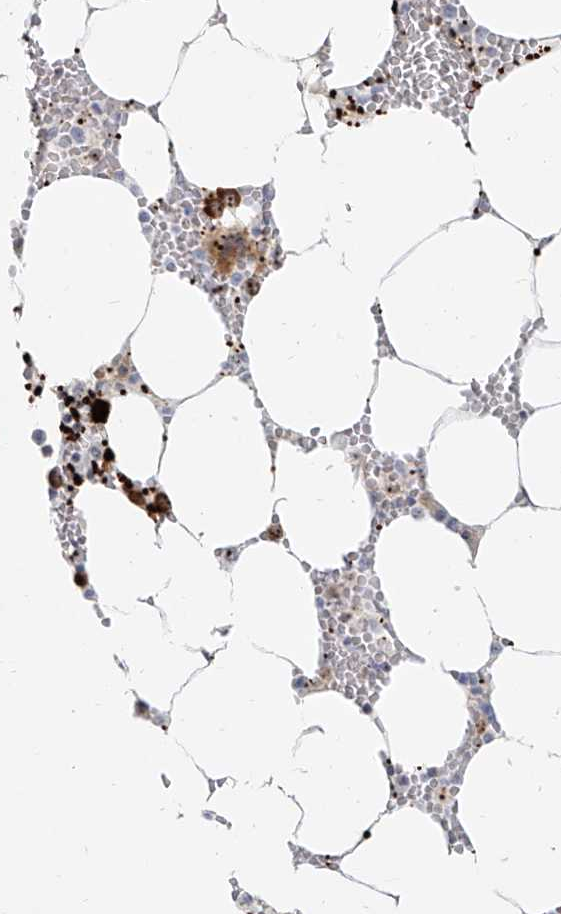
{"staining": {"intensity": "moderate", "quantity": "25%-75%", "location": "cytoplasmic/membranous"}, "tissue": "bone marrow", "cell_type": "Hematopoietic cells", "image_type": "normal", "snomed": [{"axis": "morphology", "description": "Normal tissue, NOS"}, {"axis": "topography", "description": "Bone marrow"}], "caption": "An image of human bone marrow stained for a protein exhibits moderate cytoplasmic/membranous brown staining in hematopoietic cells.", "gene": "BYSL", "patient": {"sex": "male", "age": 70}}